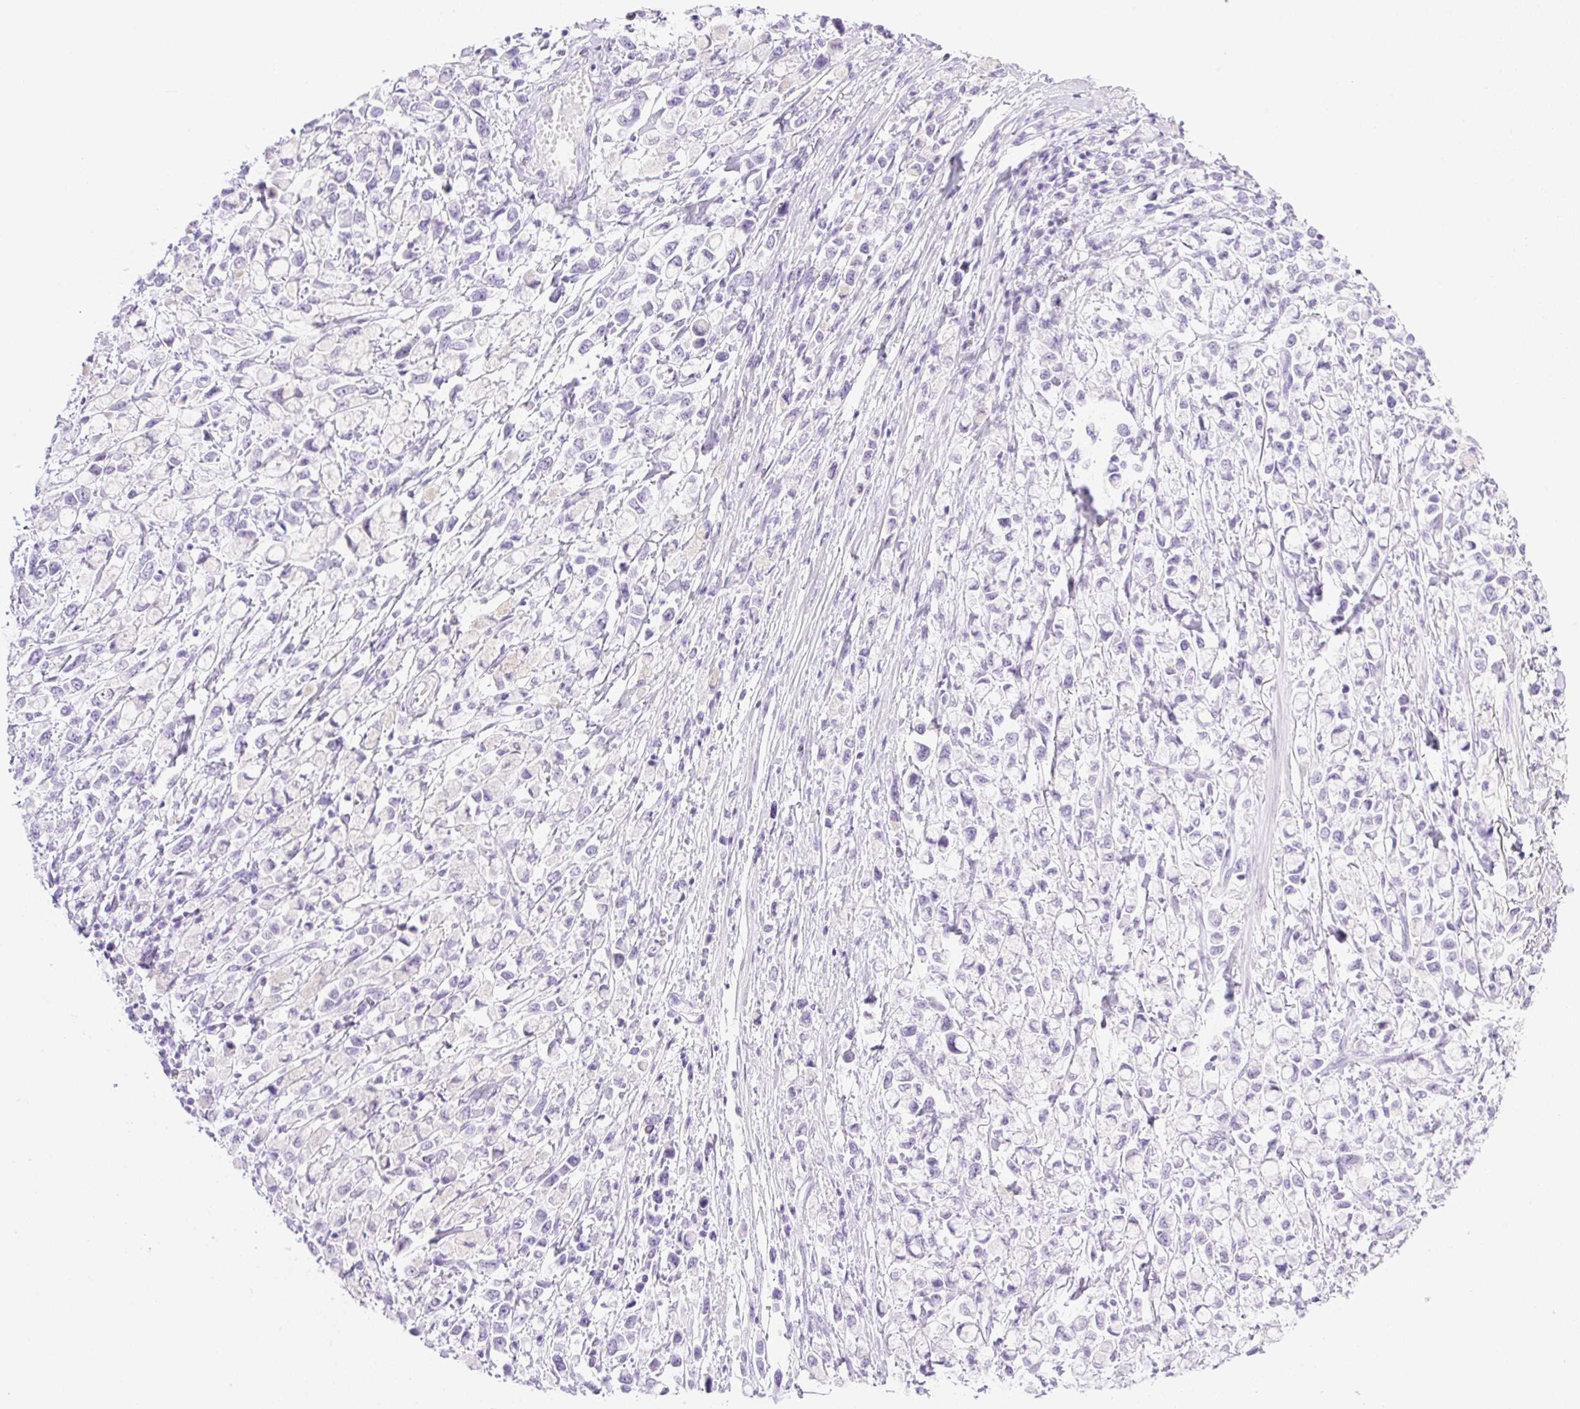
{"staining": {"intensity": "negative", "quantity": "none", "location": "none"}, "tissue": "stomach cancer", "cell_type": "Tumor cells", "image_type": "cancer", "snomed": [{"axis": "morphology", "description": "Adenocarcinoma, NOS"}, {"axis": "topography", "description": "Stomach"}], "caption": "Stomach cancer (adenocarcinoma) stained for a protein using IHC demonstrates no staining tumor cells.", "gene": "SPRR4", "patient": {"sex": "female", "age": 81}}